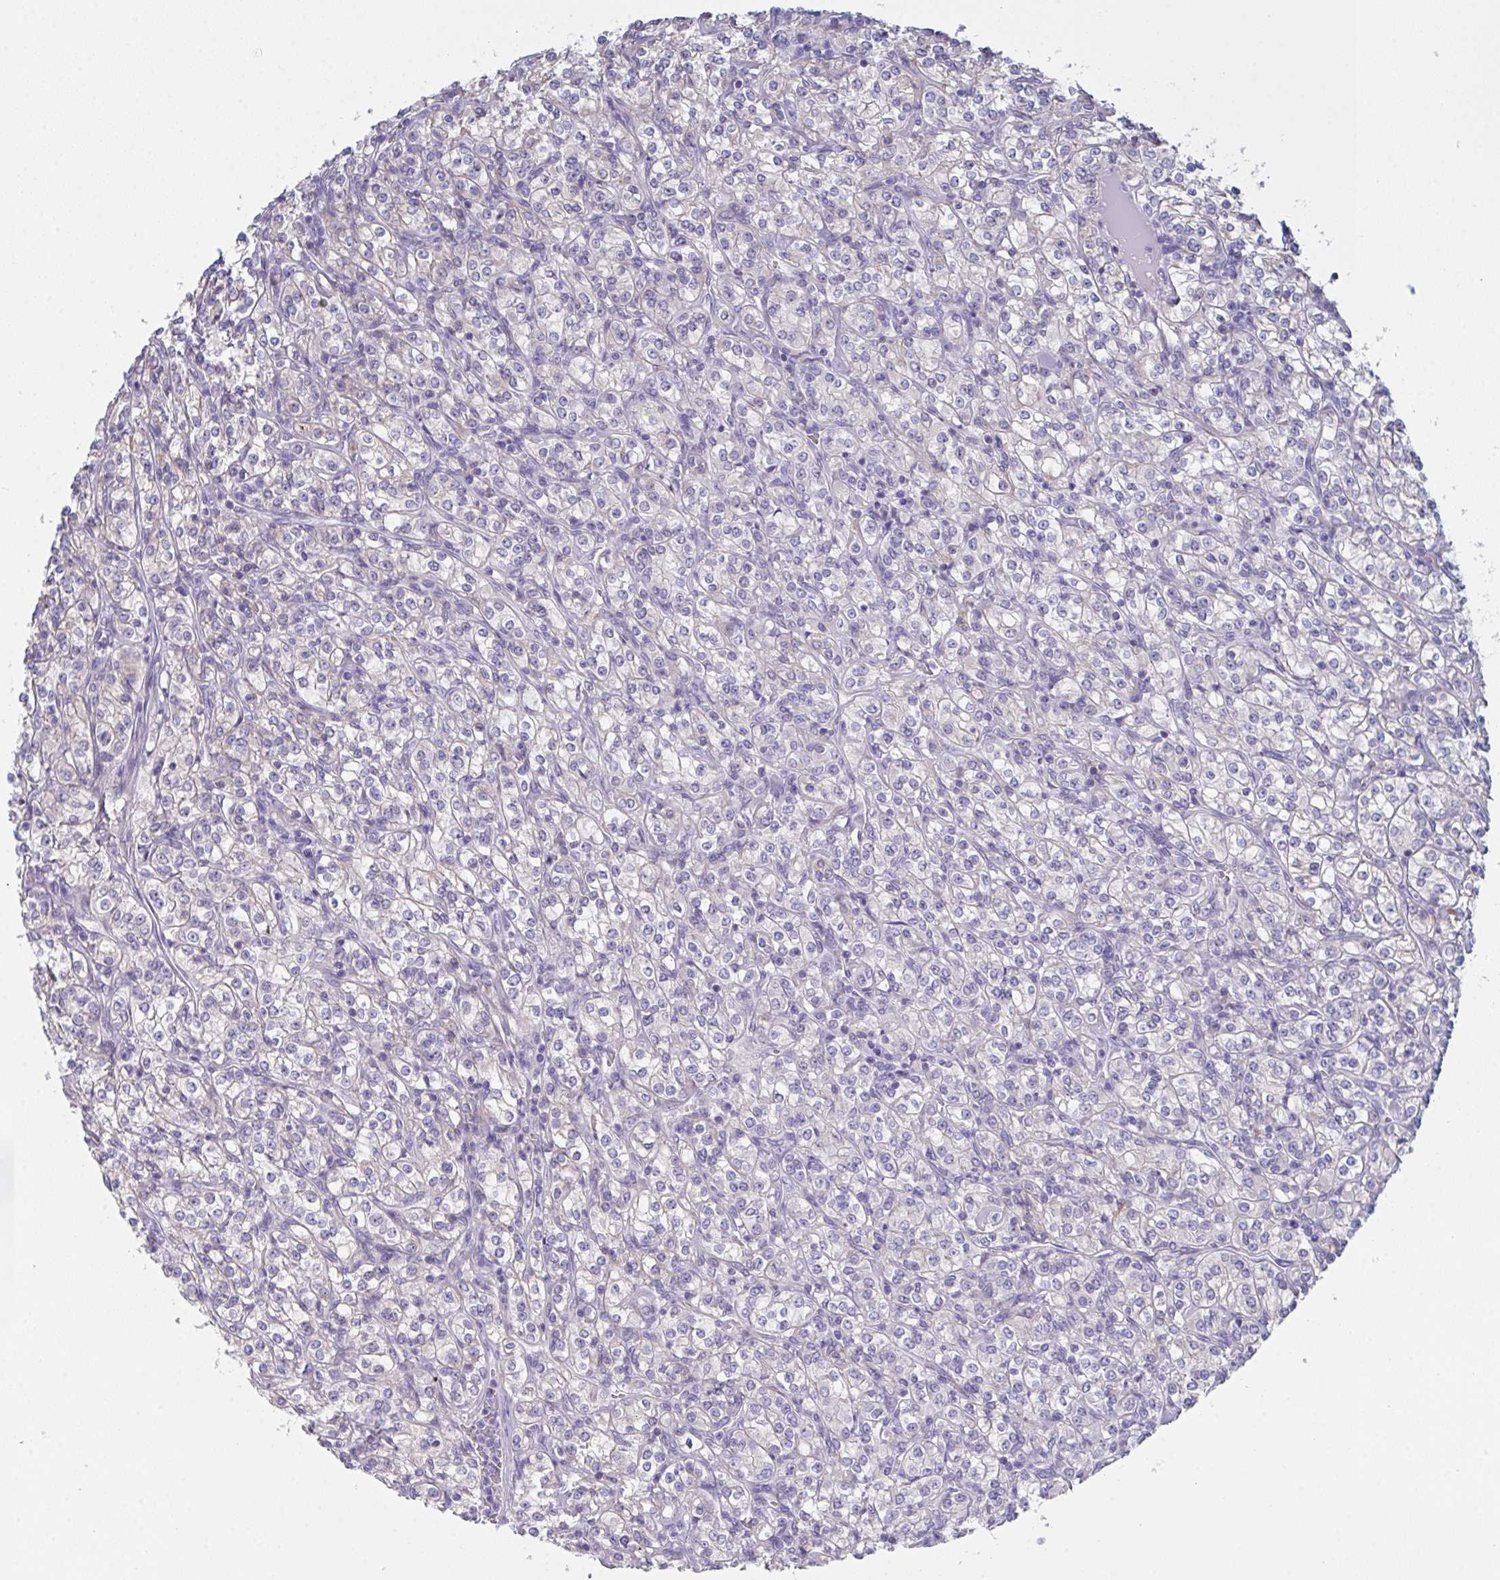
{"staining": {"intensity": "negative", "quantity": "none", "location": "none"}, "tissue": "renal cancer", "cell_type": "Tumor cells", "image_type": "cancer", "snomed": [{"axis": "morphology", "description": "Adenocarcinoma, NOS"}, {"axis": "topography", "description": "Kidney"}], "caption": "The IHC image has no significant staining in tumor cells of renal cancer (adenocarcinoma) tissue. (DAB immunohistochemistry visualized using brightfield microscopy, high magnification).", "gene": "FBXO47", "patient": {"sex": "male", "age": 77}}